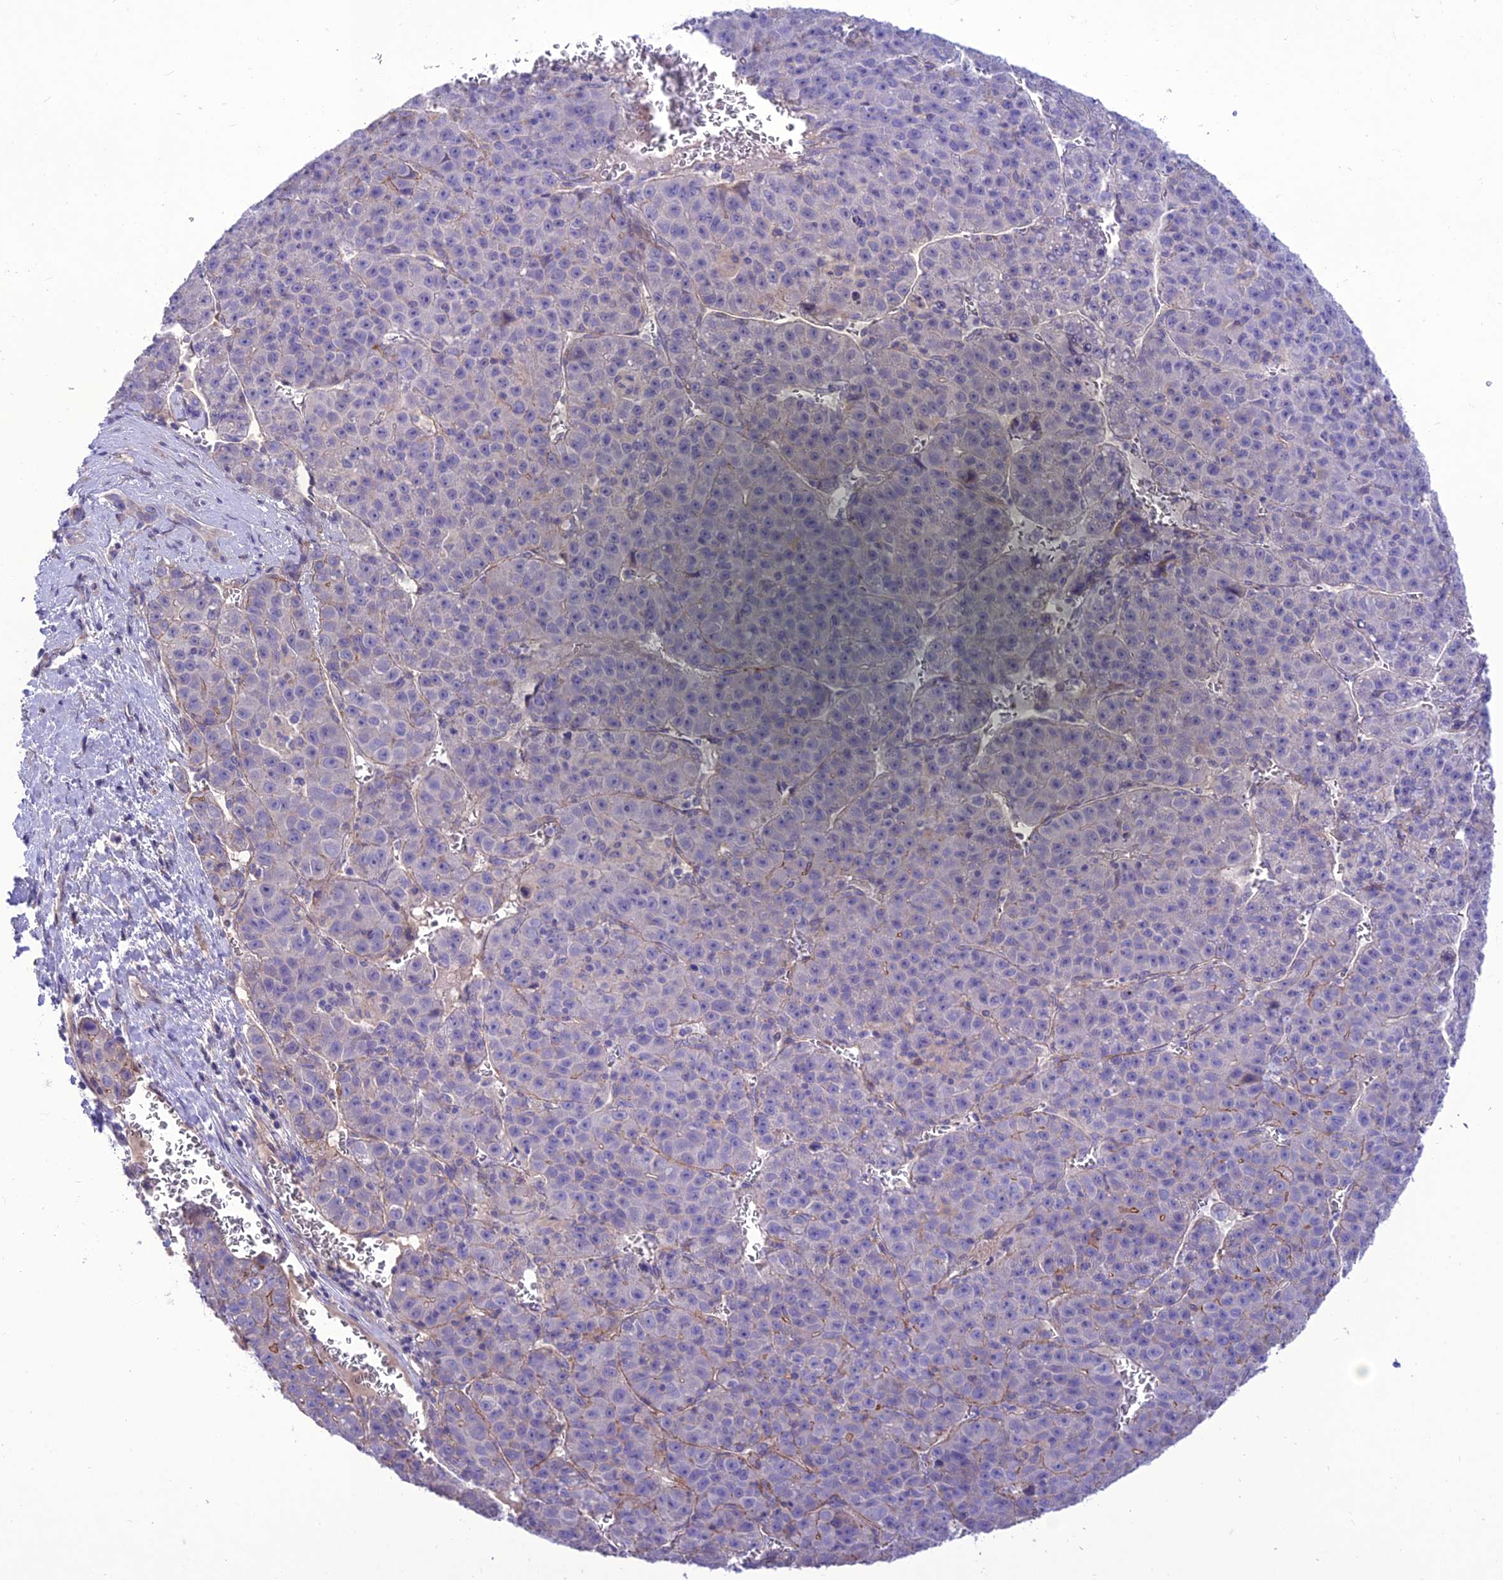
{"staining": {"intensity": "negative", "quantity": "none", "location": "none"}, "tissue": "liver cancer", "cell_type": "Tumor cells", "image_type": "cancer", "snomed": [{"axis": "morphology", "description": "Carcinoma, Hepatocellular, NOS"}, {"axis": "topography", "description": "Liver"}], "caption": "Liver hepatocellular carcinoma was stained to show a protein in brown. There is no significant staining in tumor cells. (Brightfield microscopy of DAB (3,3'-diaminobenzidine) immunohistochemistry (IHC) at high magnification).", "gene": "TEKT3", "patient": {"sex": "female", "age": 53}}